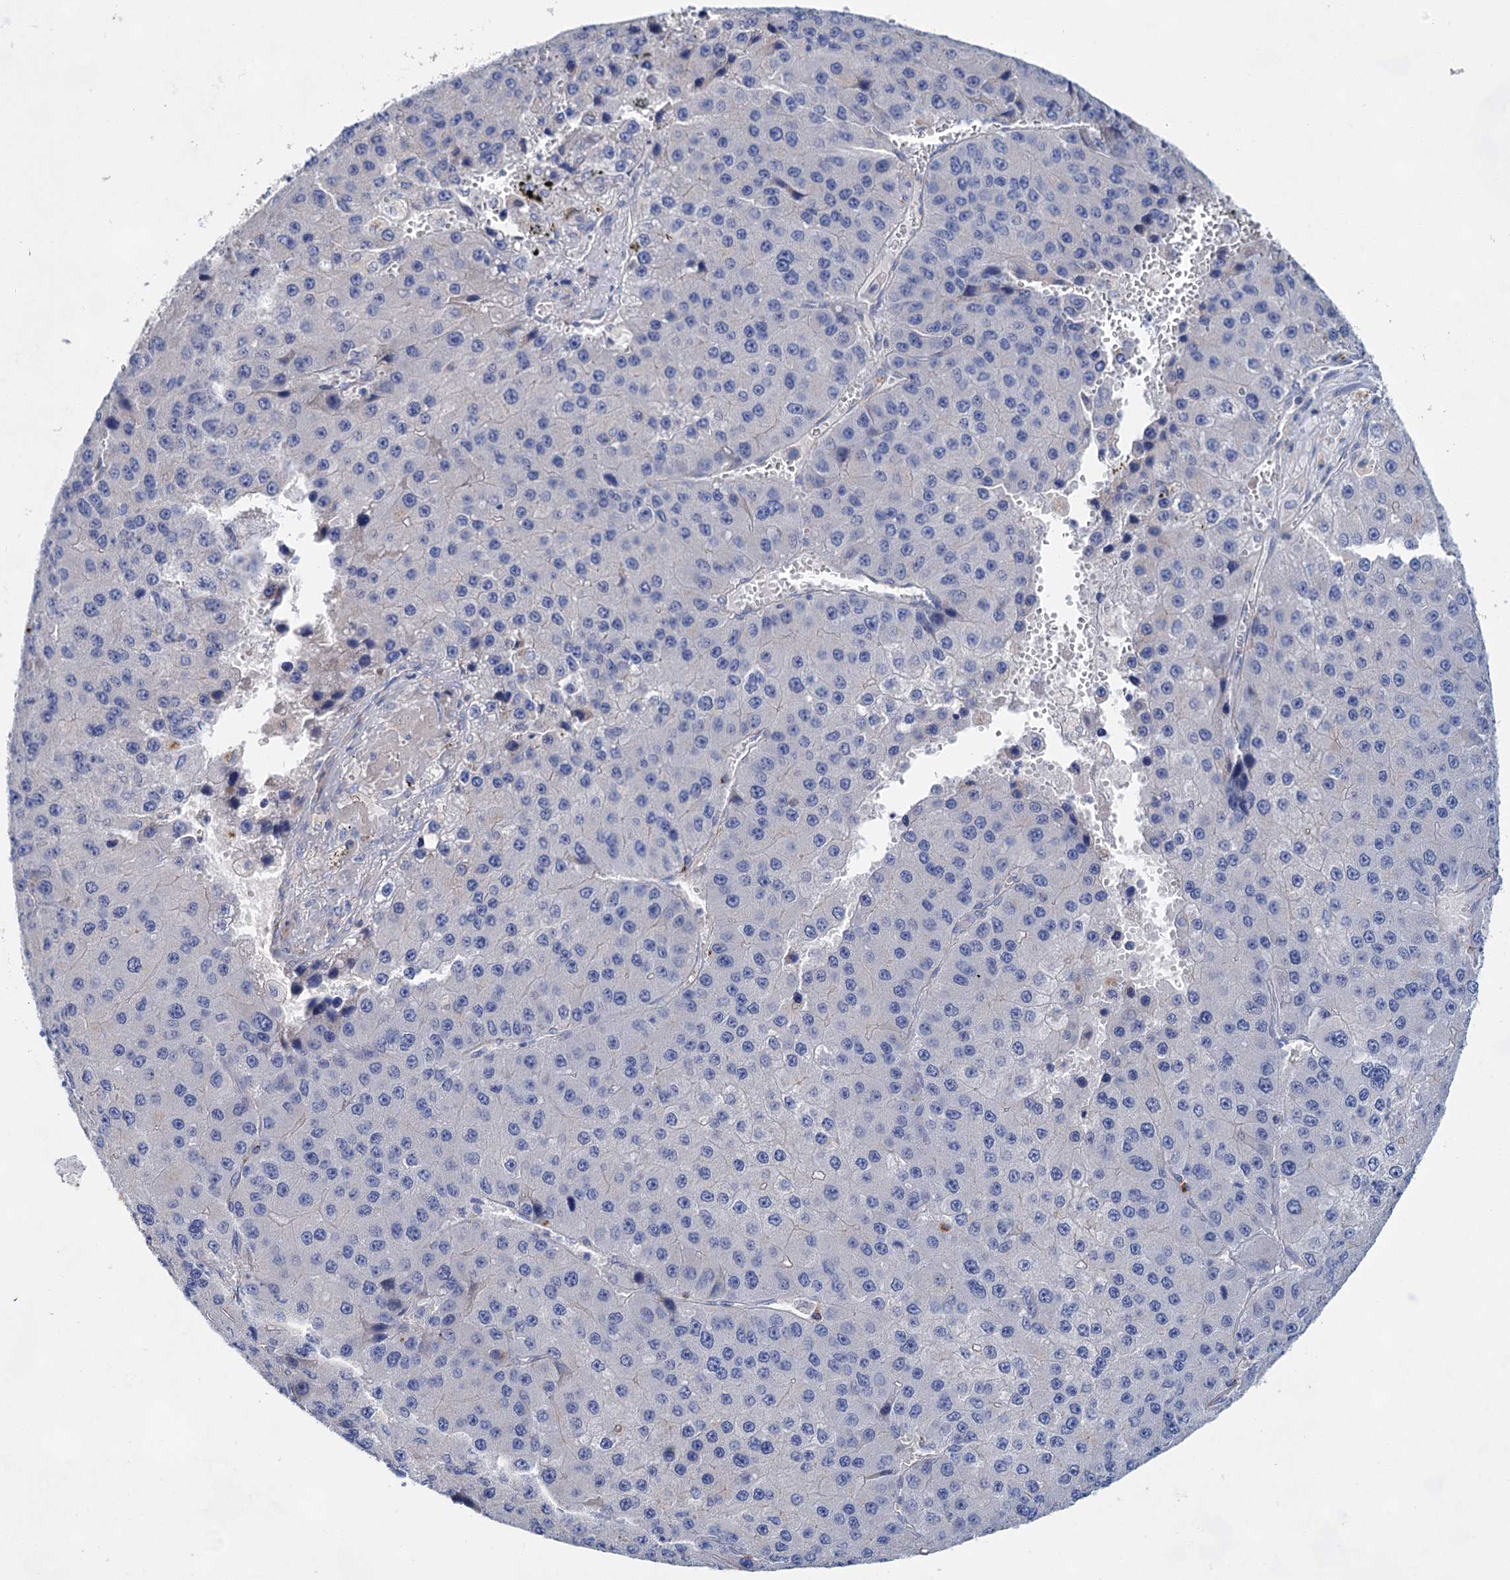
{"staining": {"intensity": "negative", "quantity": "none", "location": "none"}, "tissue": "liver cancer", "cell_type": "Tumor cells", "image_type": "cancer", "snomed": [{"axis": "morphology", "description": "Carcinoma, Hepatocellular, NOS"}, {"axis": "topography", "description": "Liver"}], "caption": "DAB immunohistochemical staining of human hepatocellular carcinoma (liver) reveals no significant staining in tumor cells.", "gene": "GPR155", "patient": {"sex": "female", "age": 73}}